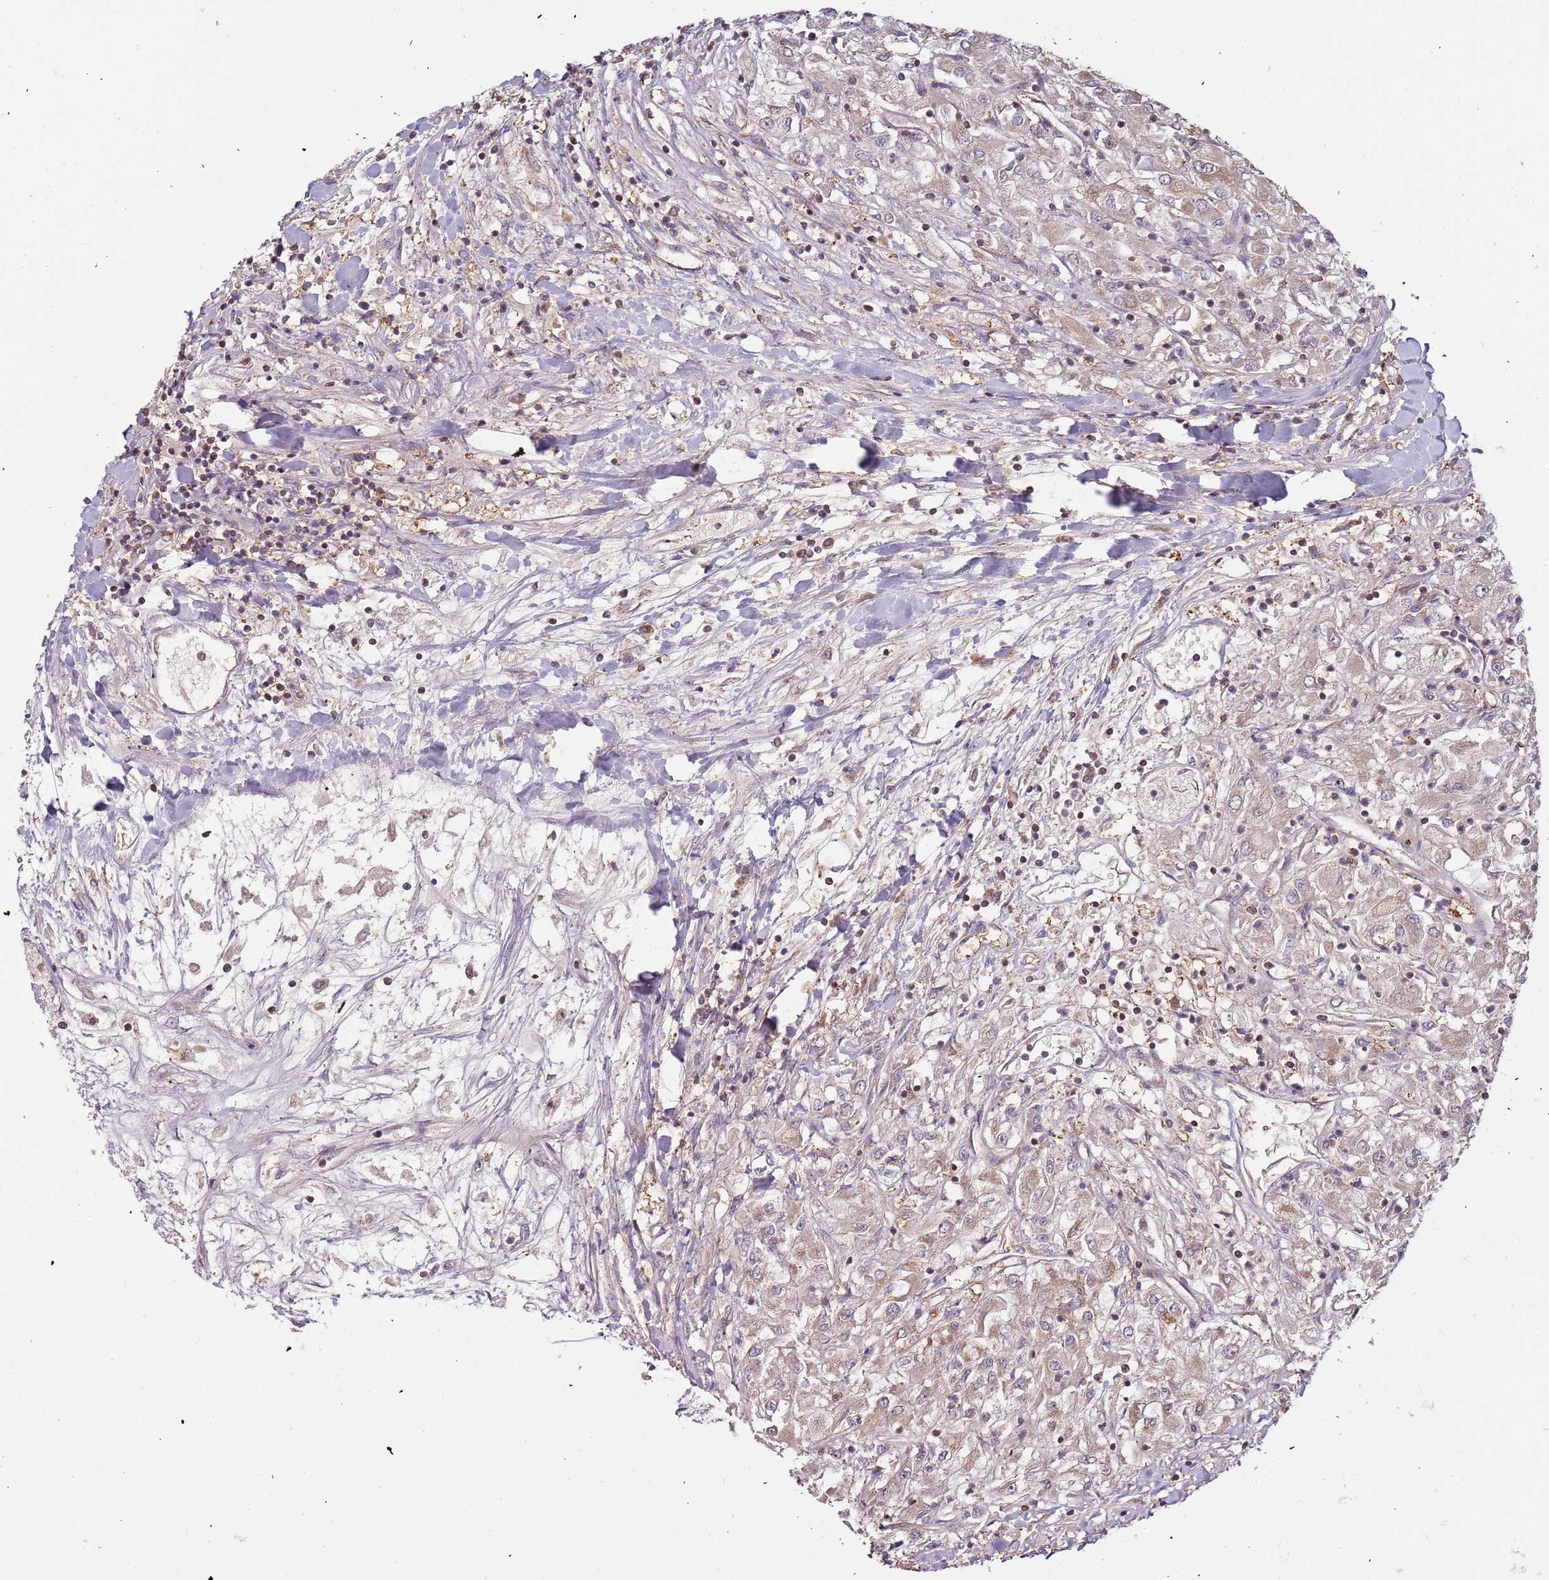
{"staining": {"intensity": "moderate", "quantity": "<25%", "location": "cytoplasmic/membranous"}, "tissue": "renal cancer", "cell_type": "Tumor cells", "image_type": "cancer", "snomed": [{"axis": "morphology", "description": "Adenocarcinoma, NOS"}, {"axis": "topography", "description": "Kidney"}], "caption": "Moderate cytoplasmic/membranous expression for a protein is appreciated in approximately <25% of tumor cells of renal cancer using immunohistochemistry (IHC).", "gene": "IL17RD", "patient": {"sex": "male", "age": 80}}